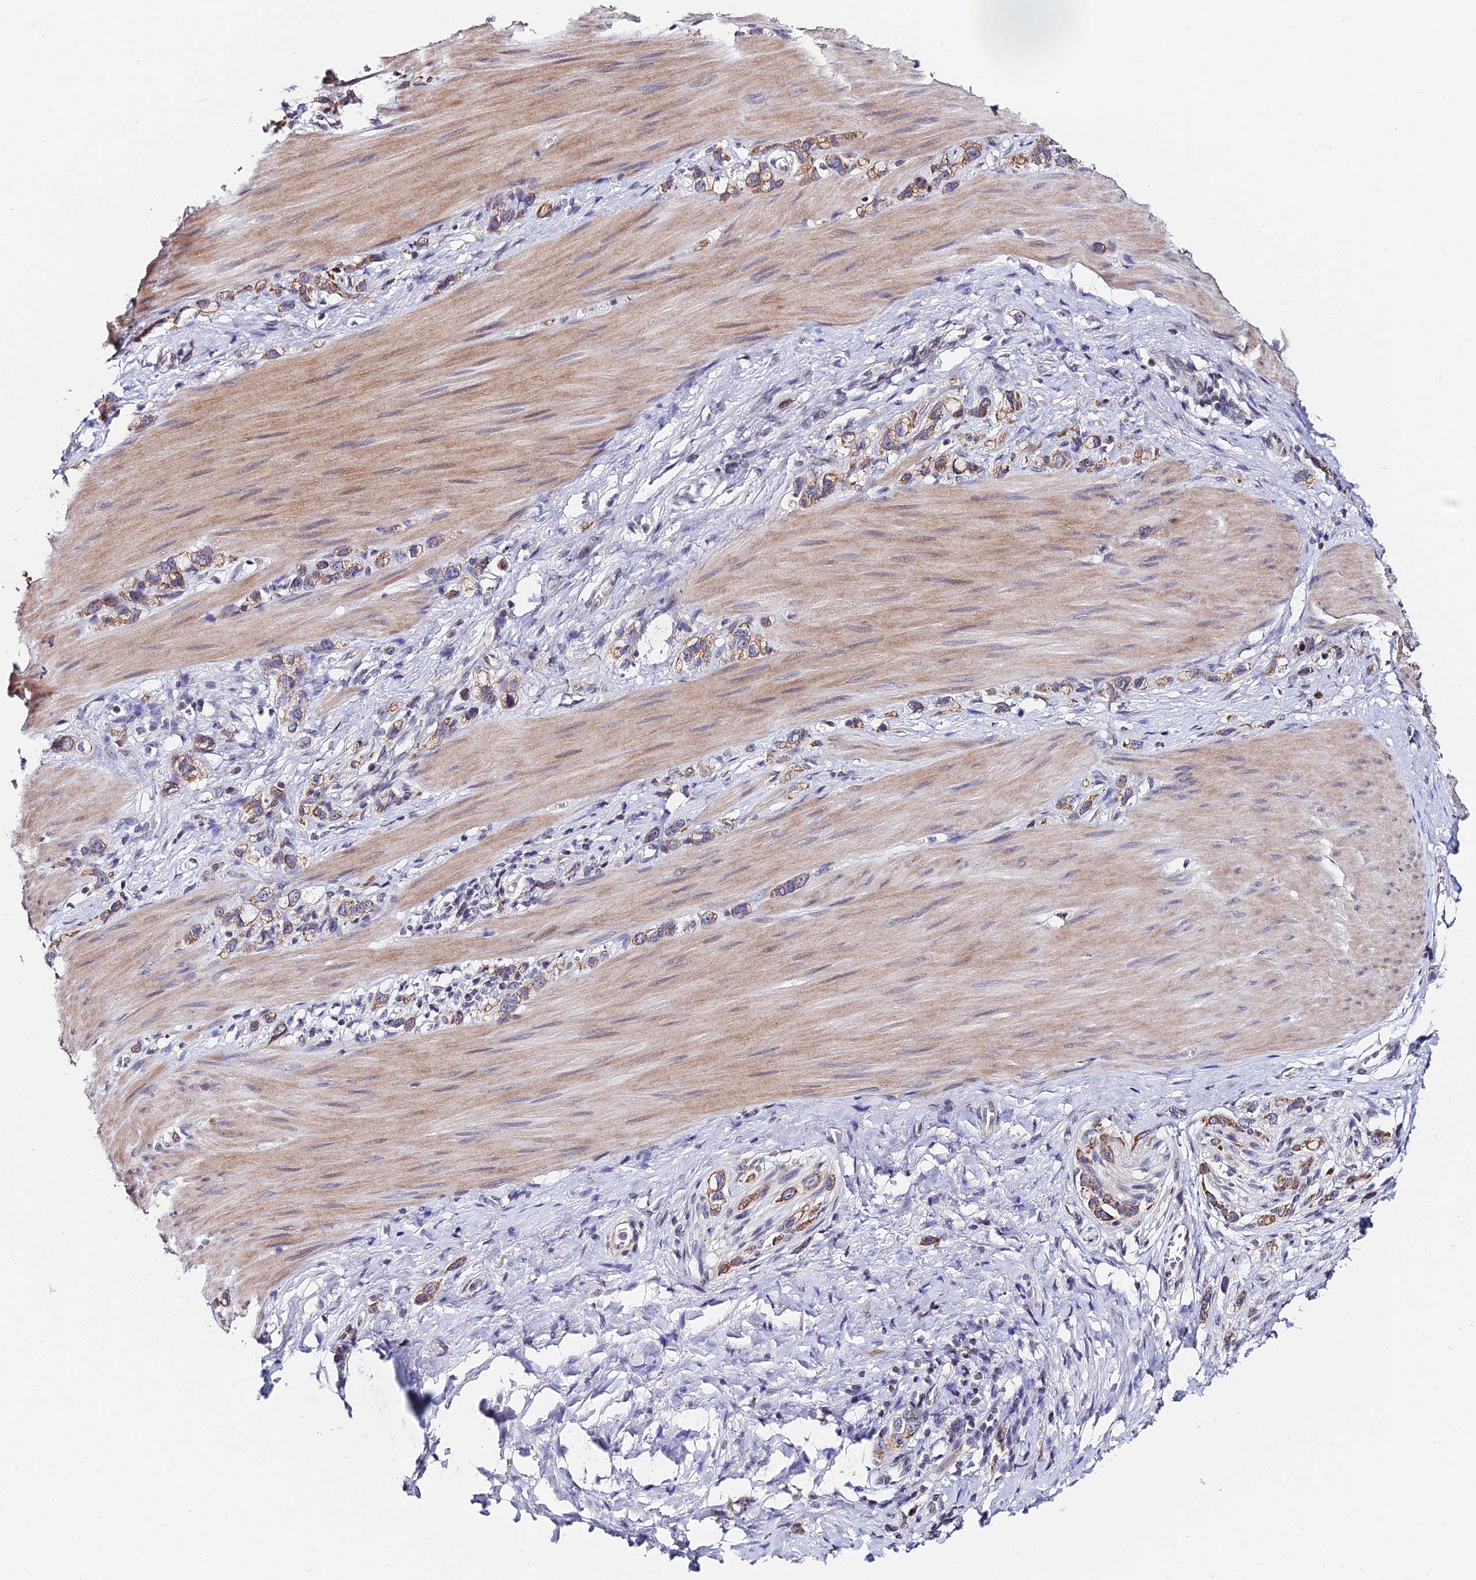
{"staining": {"intensity": "moderate", "quantity": "25%-75%", "location": "cytoplasmic/membranous"}, "tissue": "stomach cancer", "cell_type": "Tumor cells", "image_type": "cancer", "snomed": [{"axis": "morphology", "description": "Adenocarcinoma, NOS"}, {"axis": "topography", "description": "Stomach"}], "caption": "A histopathology image showing moderate cytoplasmic/membranous positivity in approximately 25%-75% of tumor cells in stomach cancer, as visualized by brown immunohistochemical staining.", "gene": "CDNF", "patient": {"sex": "female", "age": 65}}